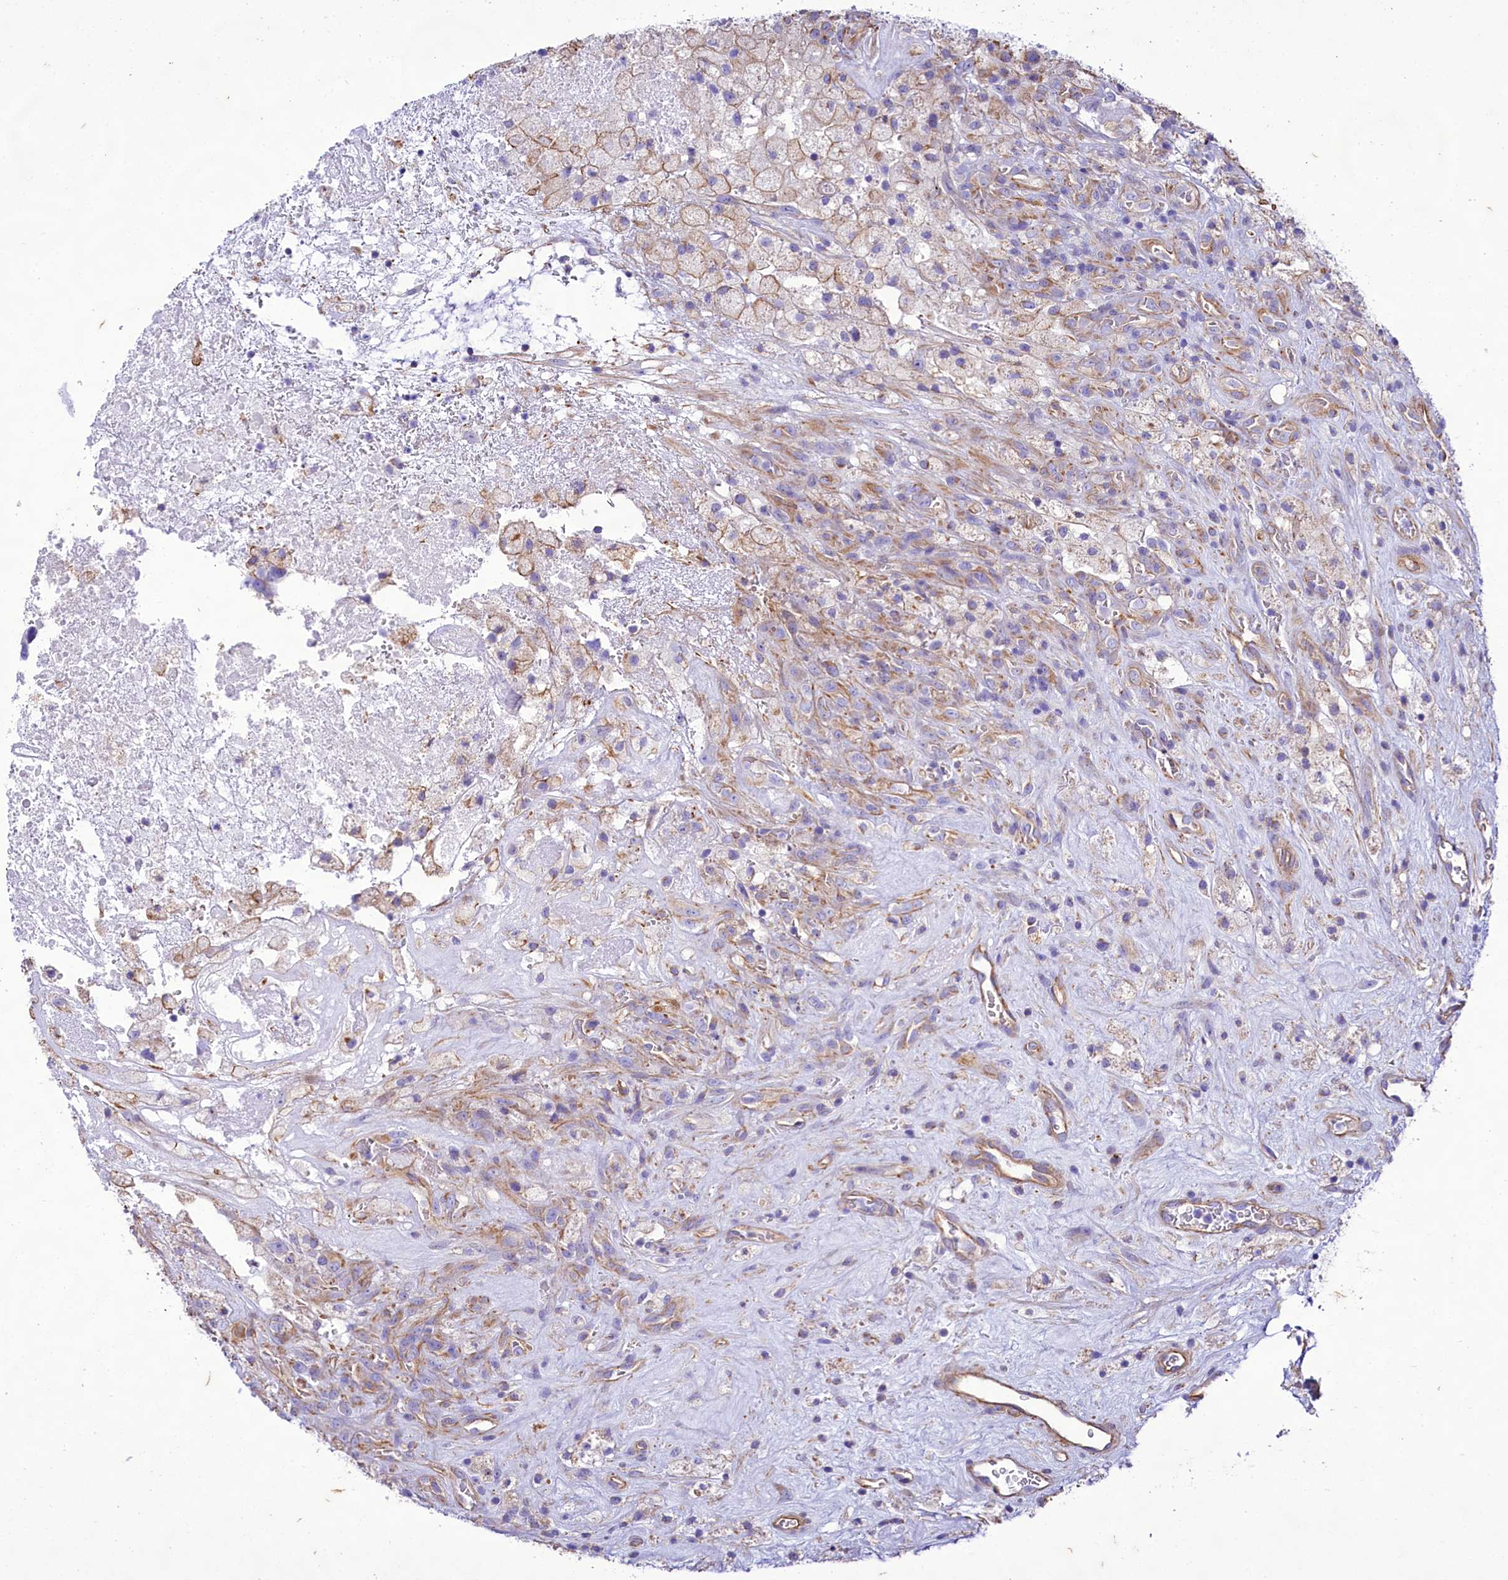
{"staining": {"intensity": "negative", "quantity": "none", "location": "none"}, "tissue": "glioma", "cell_type": "Tumor cells", "image_type": "cancer", "snomed": [{"axis": "morphology", "description": "Glioma, malignant, High grade"}, {"axis": "topography", "description": "Brain"}], "caption": "An immunohistochemistry micrograph of glioma is shown. There is no staining in tumor cells of glioma. Nuclei are stained in blue.", "gene": "CD99", "patient": {"sex": "male", "age": 76}}